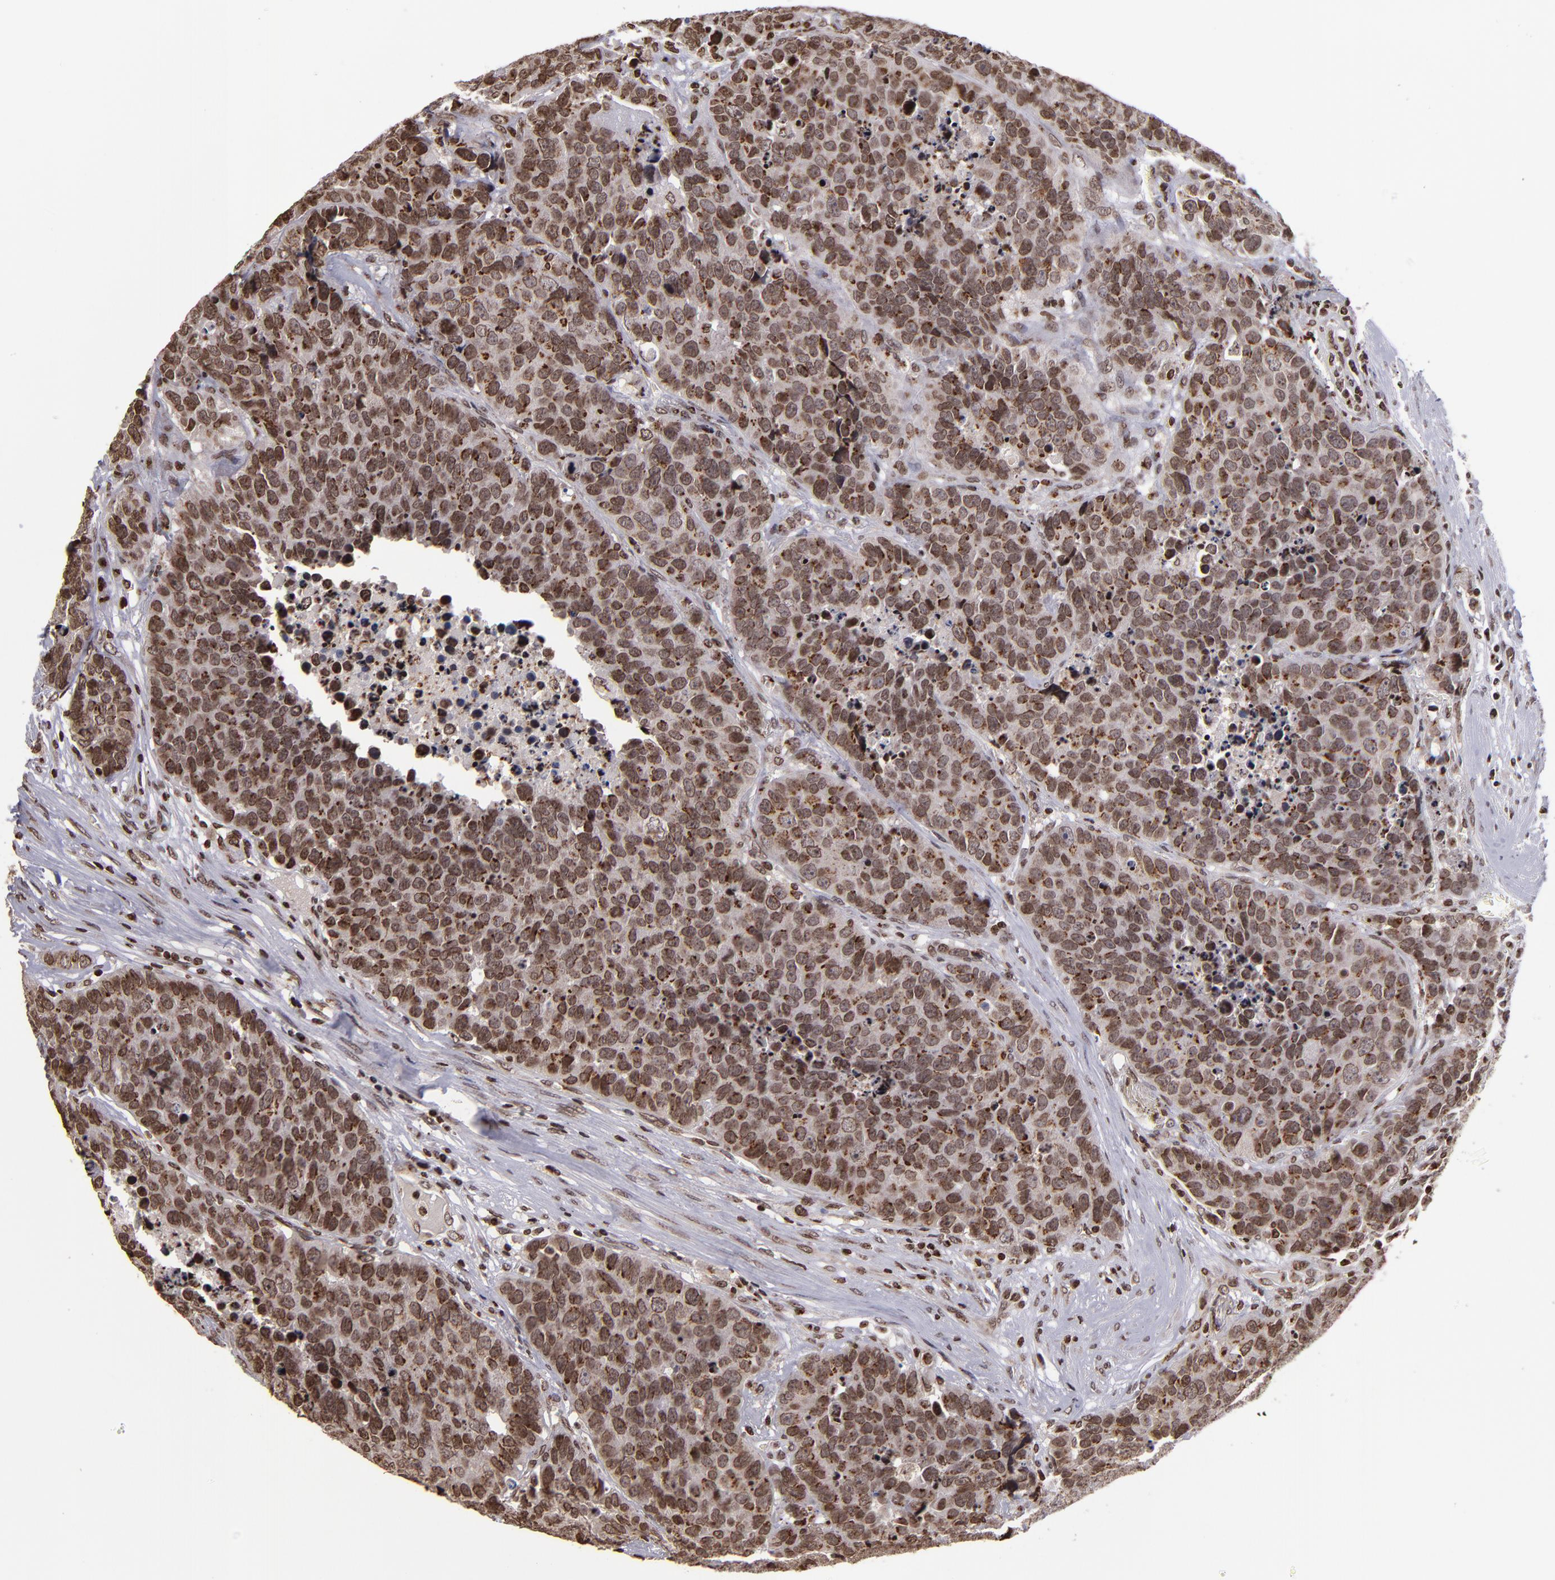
{"staining": {"intensity": "strong", "quantity": ">75%", "location": "cytoplasmic/membranous,nuclear"}, "tissue": "carcinoid", "cell_type": "Tumor cells", "image_type": "cancer", "snomed": [{"axis": "morphology", "description": "Carcinoid, malignant, NOS"}, {"axis": "topography", "description": "Lung"}], "caption": "Protein analysis of malignant carcinoid tissue reveals strong cytoplasmic/membranous and nuclear expression in about >75% of tumor cells.", "gene": "CSDC2", "patient": {"sex": "male", "age": 60}}